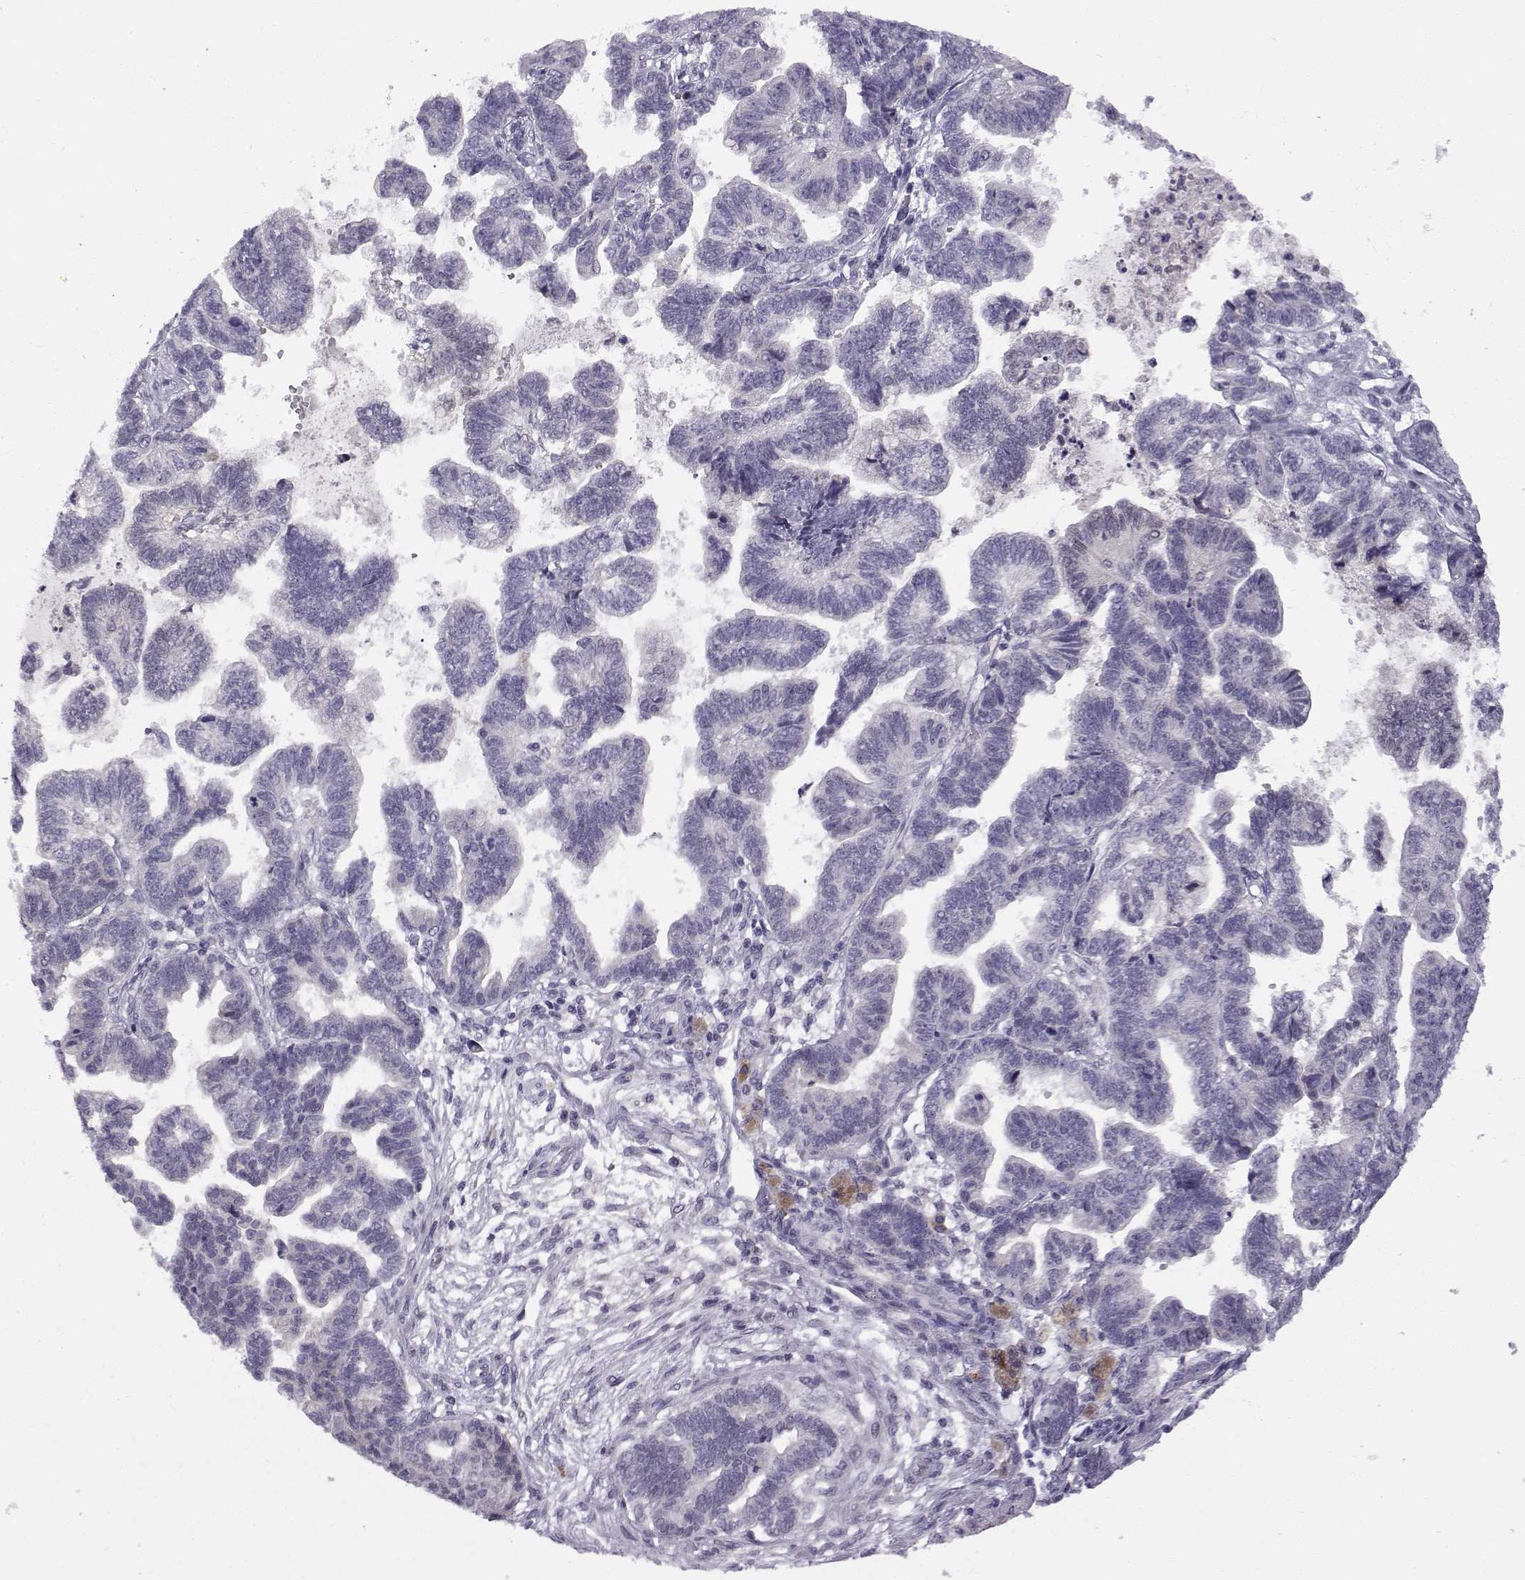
{"staining": {"intensity": "negative", "quantity": "none", "location": "none"}, "tissue": "stomach cancer", "cell_type": "Tumor cells", "image_type": "cancer", "snomed": [{"axis": "morphology", "description": "Adenocarcinoma, NOS"}, {"axis": "topography", "description": "Stomach"}], "caption": "Histopathology image shows no protein positivity in tumor cells of stomach cancer (adenocarcinoma) tissue.", "gene": "ACSL6", "patient": {"sex": "male", "age": 83}}